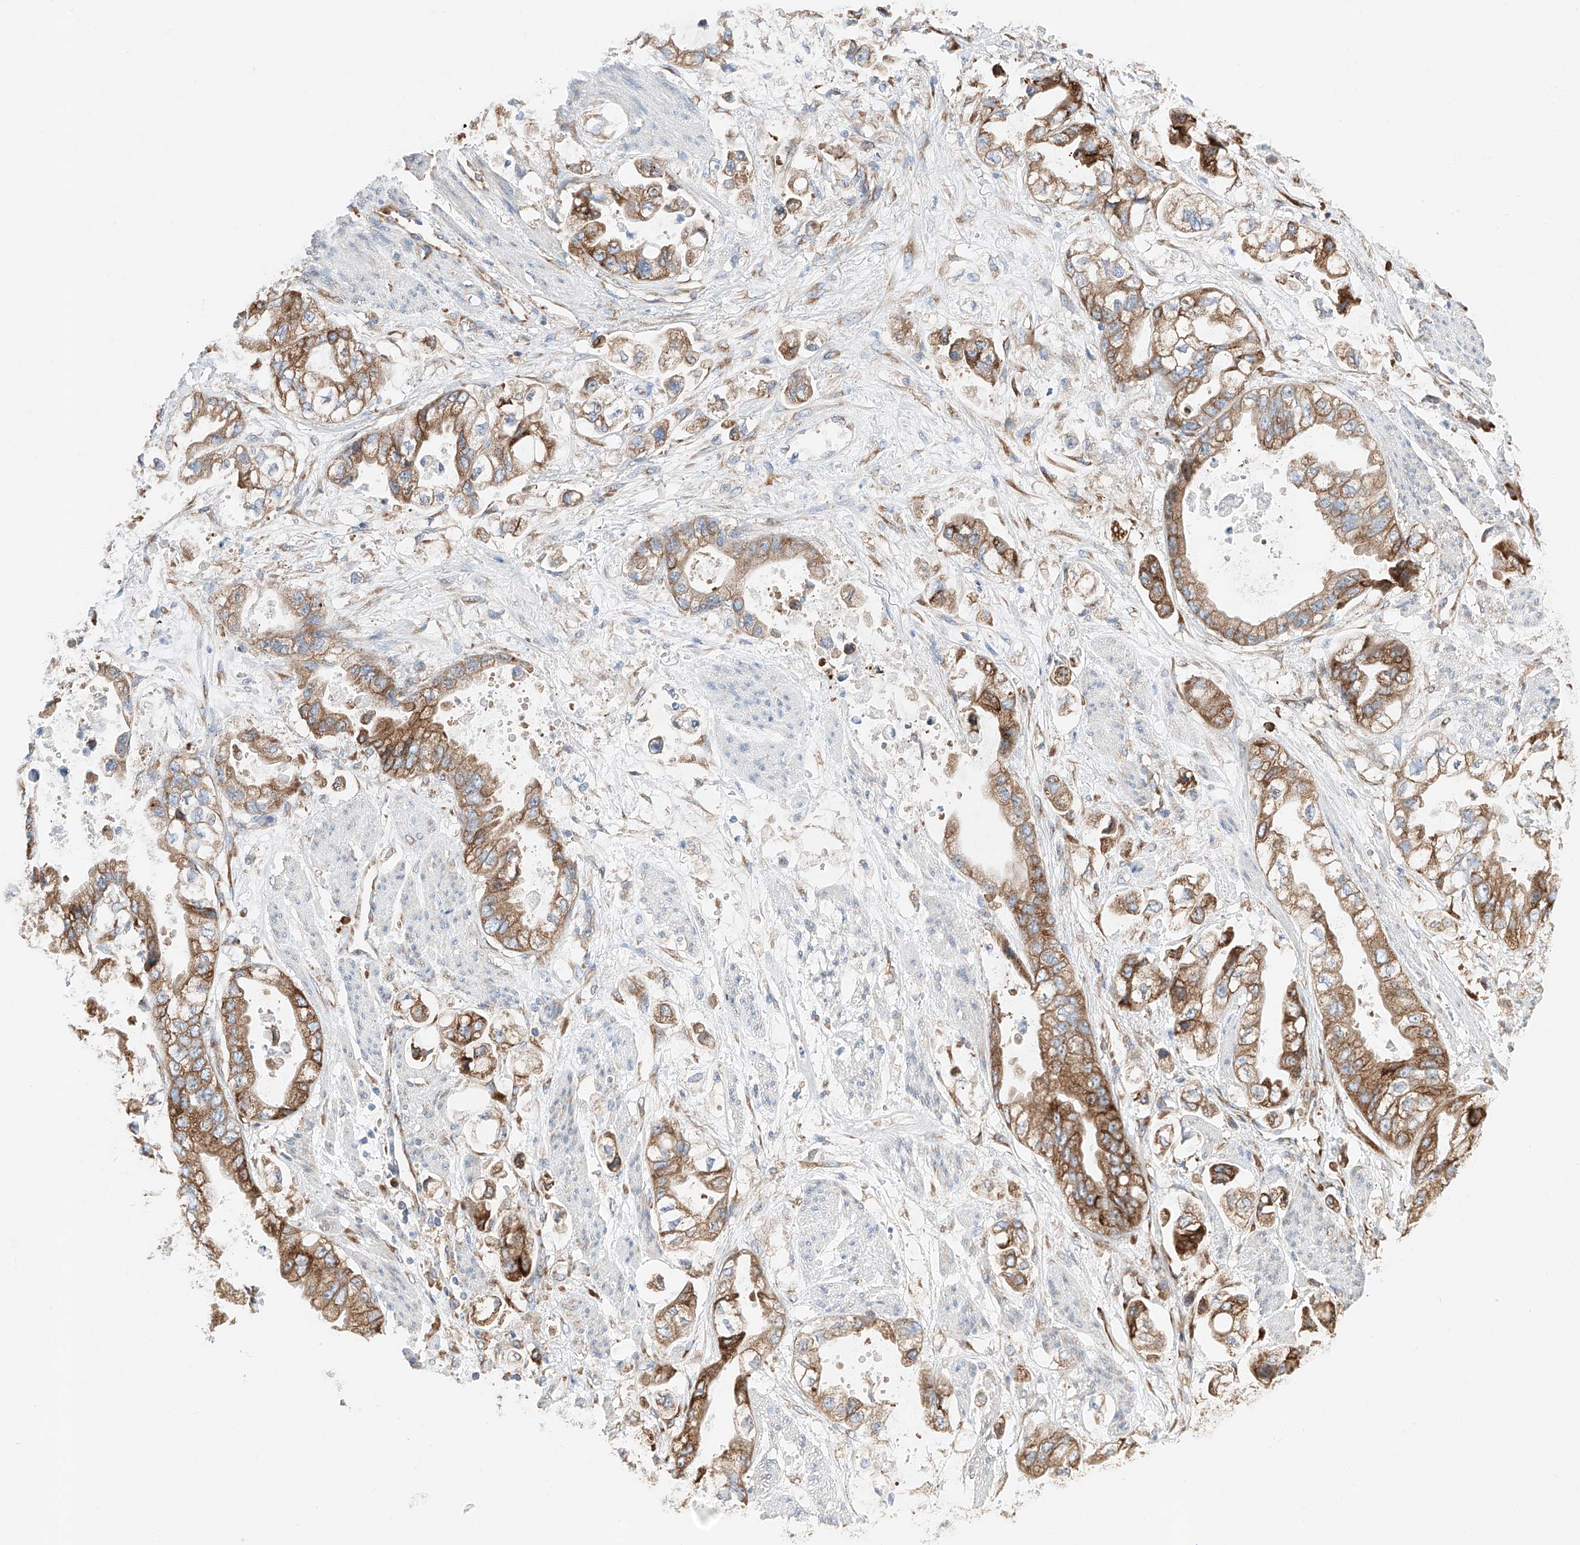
{"staining": {"intensity": "moderate", "quantity": ">75%", "location": "cytoplasmic/membranous"}, "tissue": "stomach cancer", "cell_type": "Tumor cells", "image_type": "cancer", "snomed": [{"axis": "morphology", "description": "Adenocarcinoma, NOS"}, {"axis": "topography", "description": "Stomach"}], "caption": "High-magnification brightfield microscopy of stomach adenocarcinoma stained with DAB (3,3'-diaminobenzidine) (brown) and counterstained with hematoxylin (blue). tumor cells exhibit moderate cytoplasmic/membranous staining is appreciated in about>75% of cells.", "gene": "CRELD1", "patient": {"sex": "male", "age": 62}}